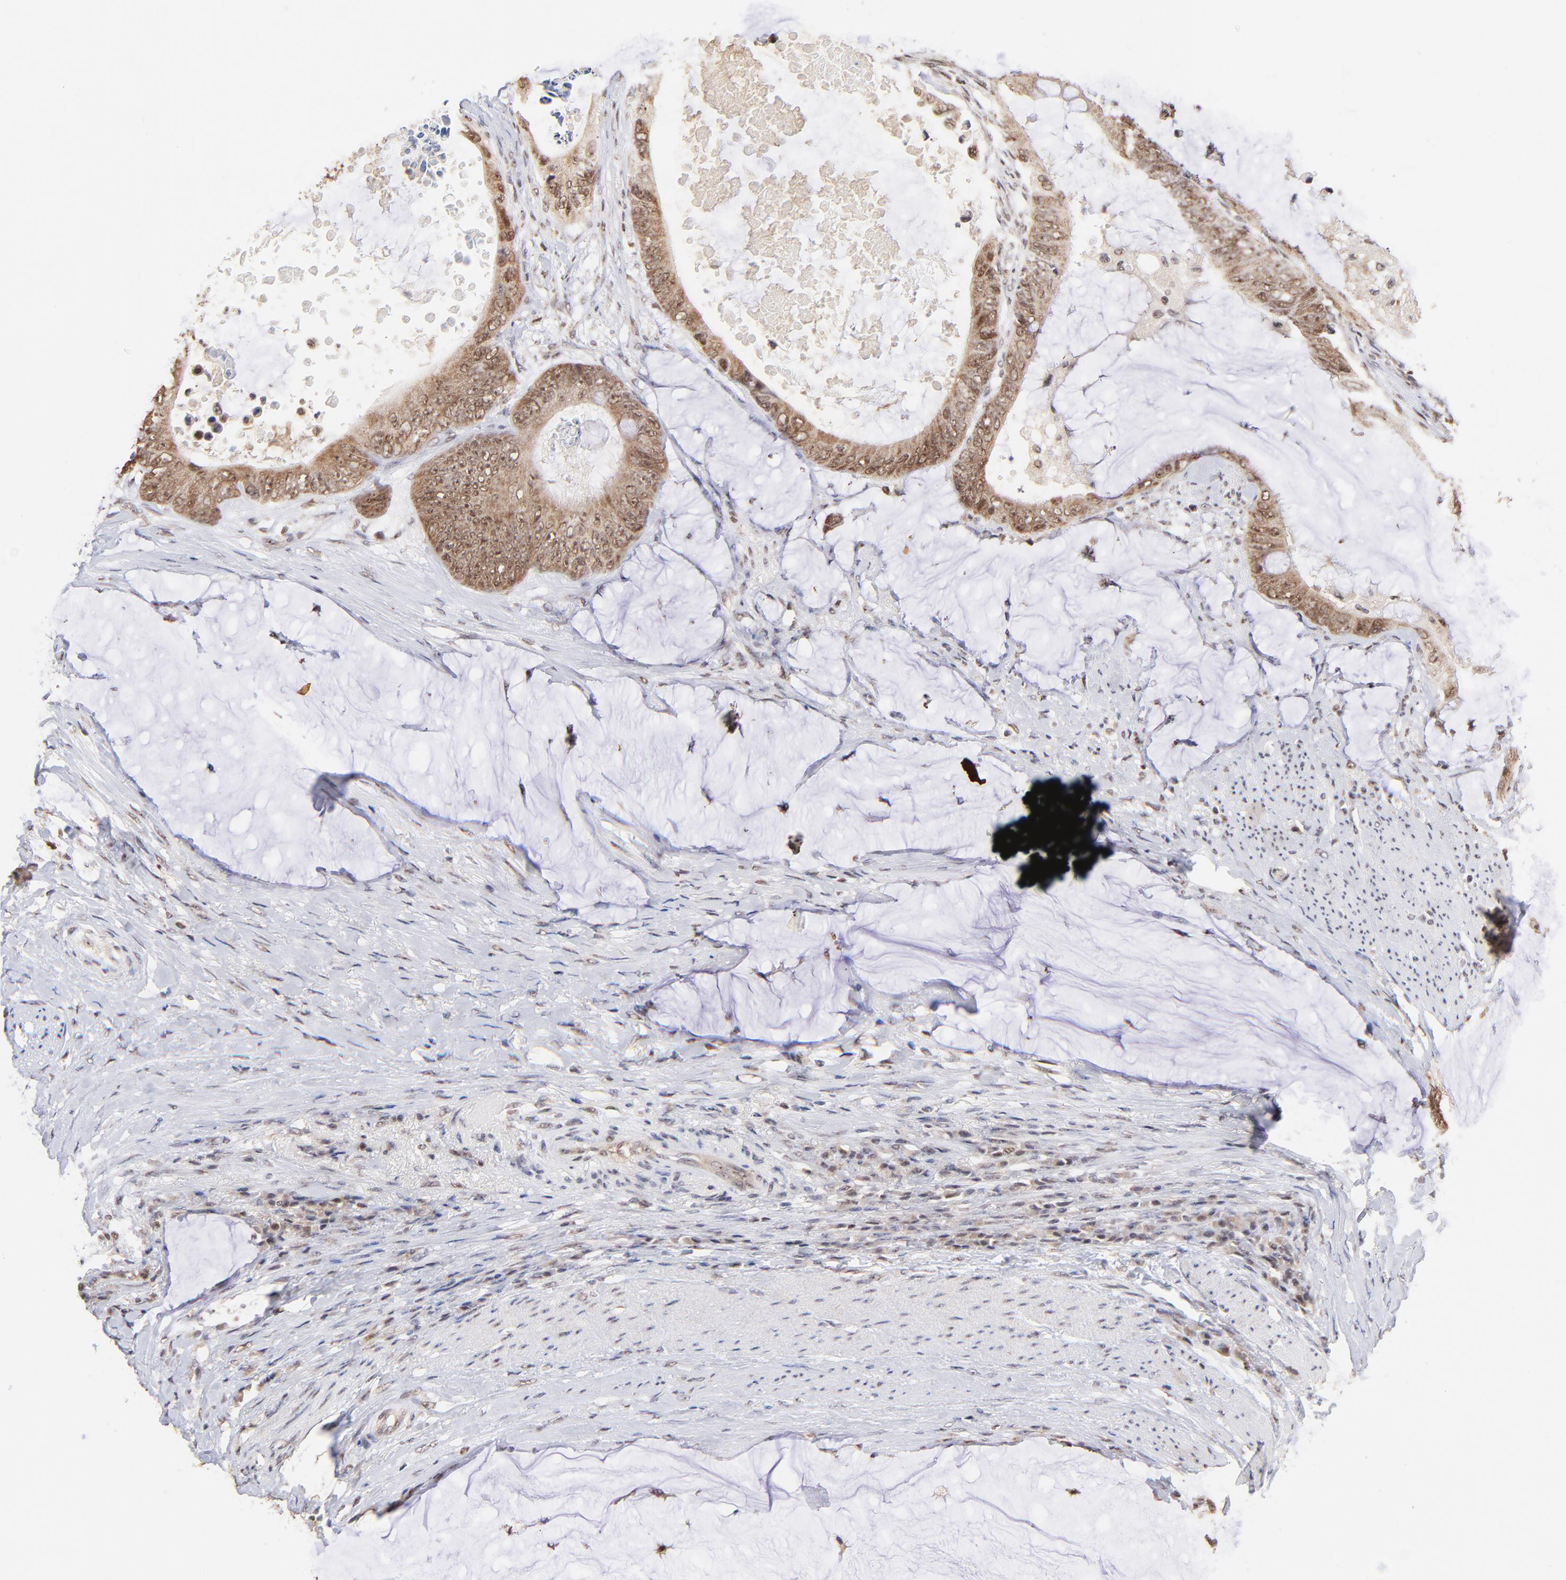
{"staining": {"intensity": "weak", "quantity": ">75%", "location": "cytoplasmic/membranous,nuclear"}, "tissue": "colorectal cancer", "cell_type": "Tumor cells", "image_type": "cancer", "snomed": [{"axis": "morphology", "description": "Normal tissue, NOS"}, {"axis": "morphology", "description": "Adenocarcinoma, NOS"}, {"axis": "topography", "description": "Rectum"}, {"axis": "topography", "description": "Peripheral nerve tissue"}], "caption": "Tumor cells display weak cytoplasmic/membranous and nuclear expression in approximately >75% of cells in colorectal adenocarcinoma. (DAB (3,3'-diaminobenzidine) IHC, brown staining for protein, blue staining for nuclei).", "gene": "ZNF670", "patient": {"sex": "female", "age": 77}}